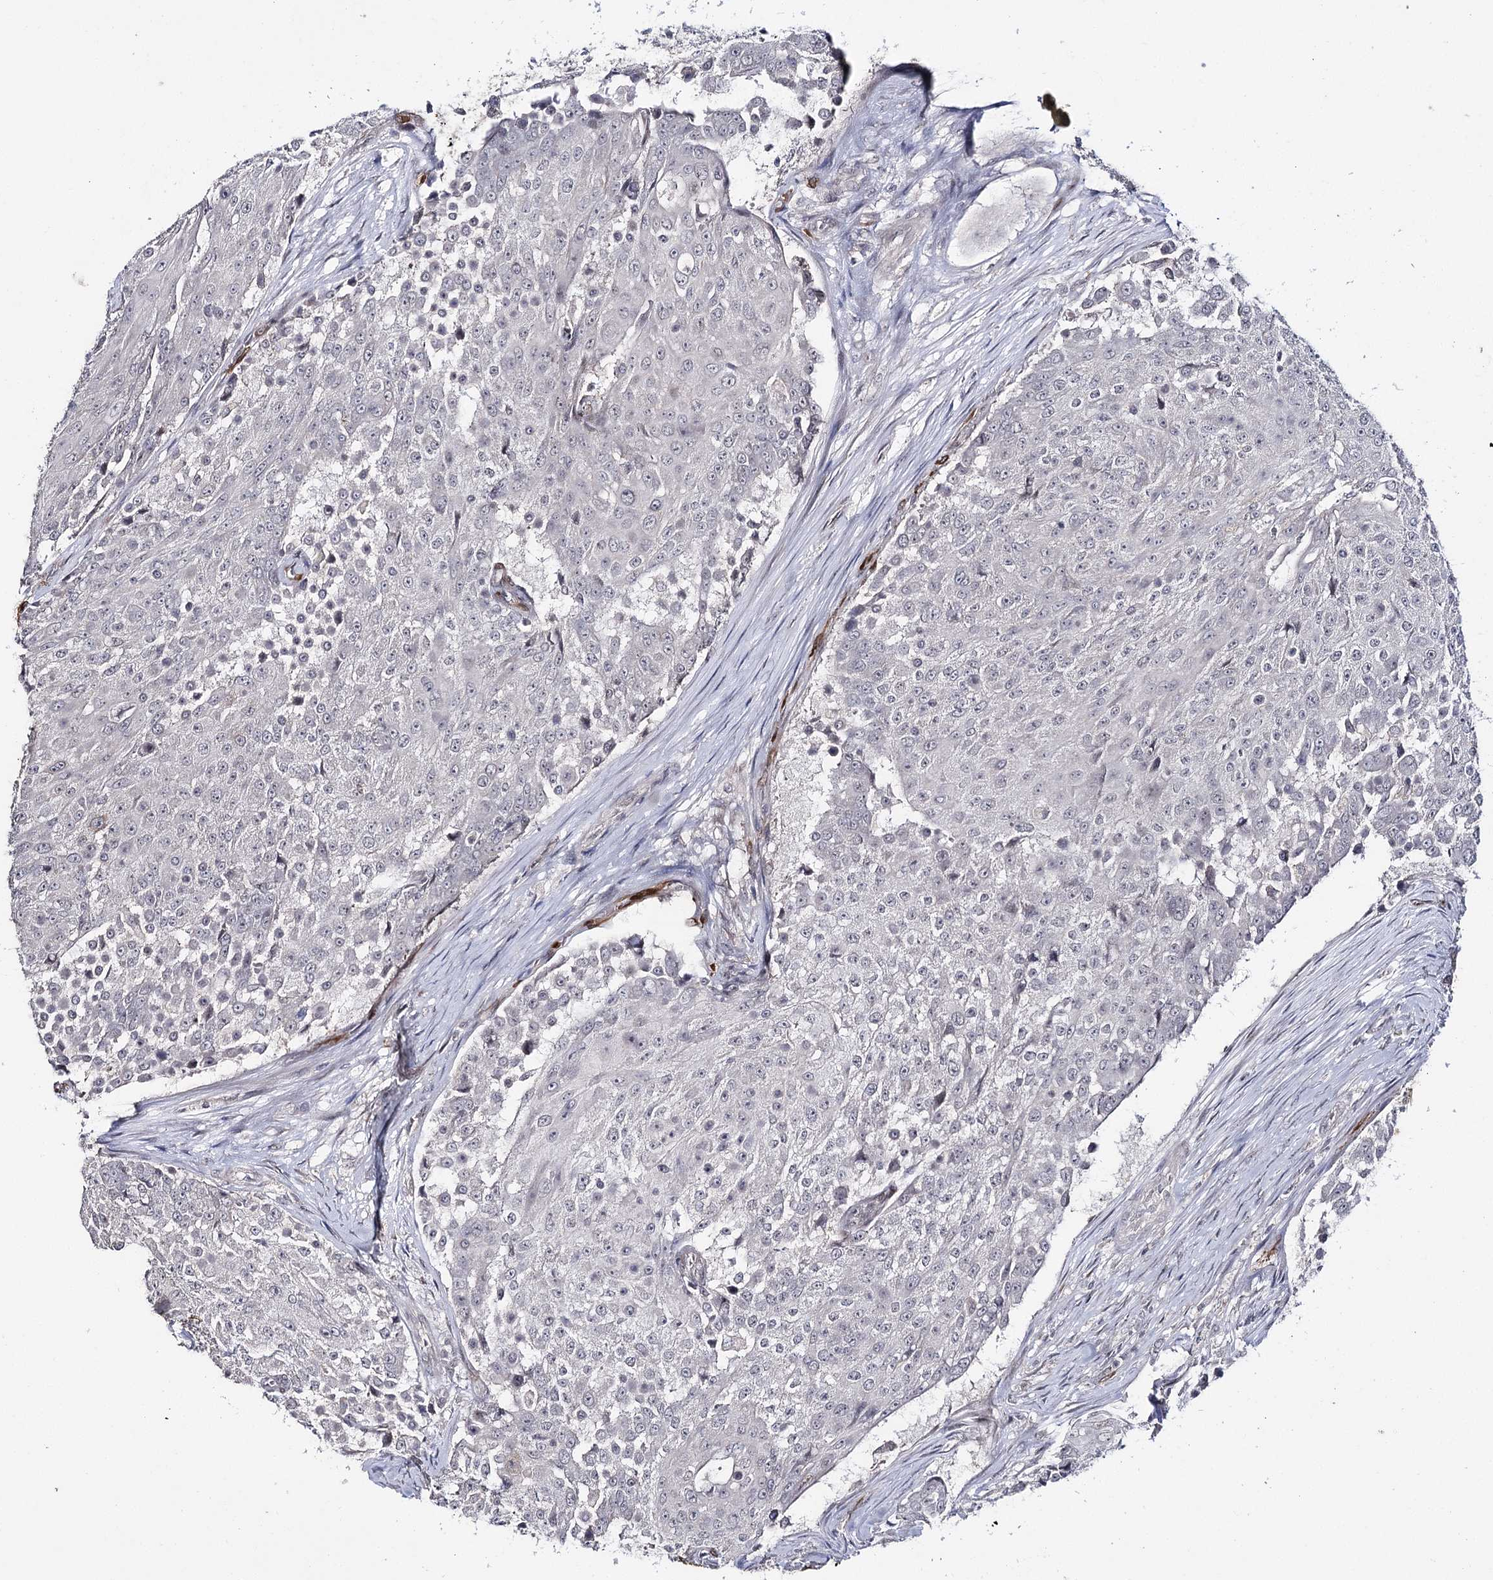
{"staining": {"intensity": "negative", "quantity": "none", "location": "none"}, "tissue": "urothelial cancer", "cell_type": "Tumor cells", "image_type": "cancer", "snomed": [{"axis": "morphology", "description": "Urothelial carcinoma, High grade"}, {"axis": "topography", "description": "Urinary bladder"}], "caption": "Tumor cells are negative for protein expression in human urothelial carcinoma (high-grade).", "gene": "HSD11B2", "patient": {"sex": "female", "age": 63}}